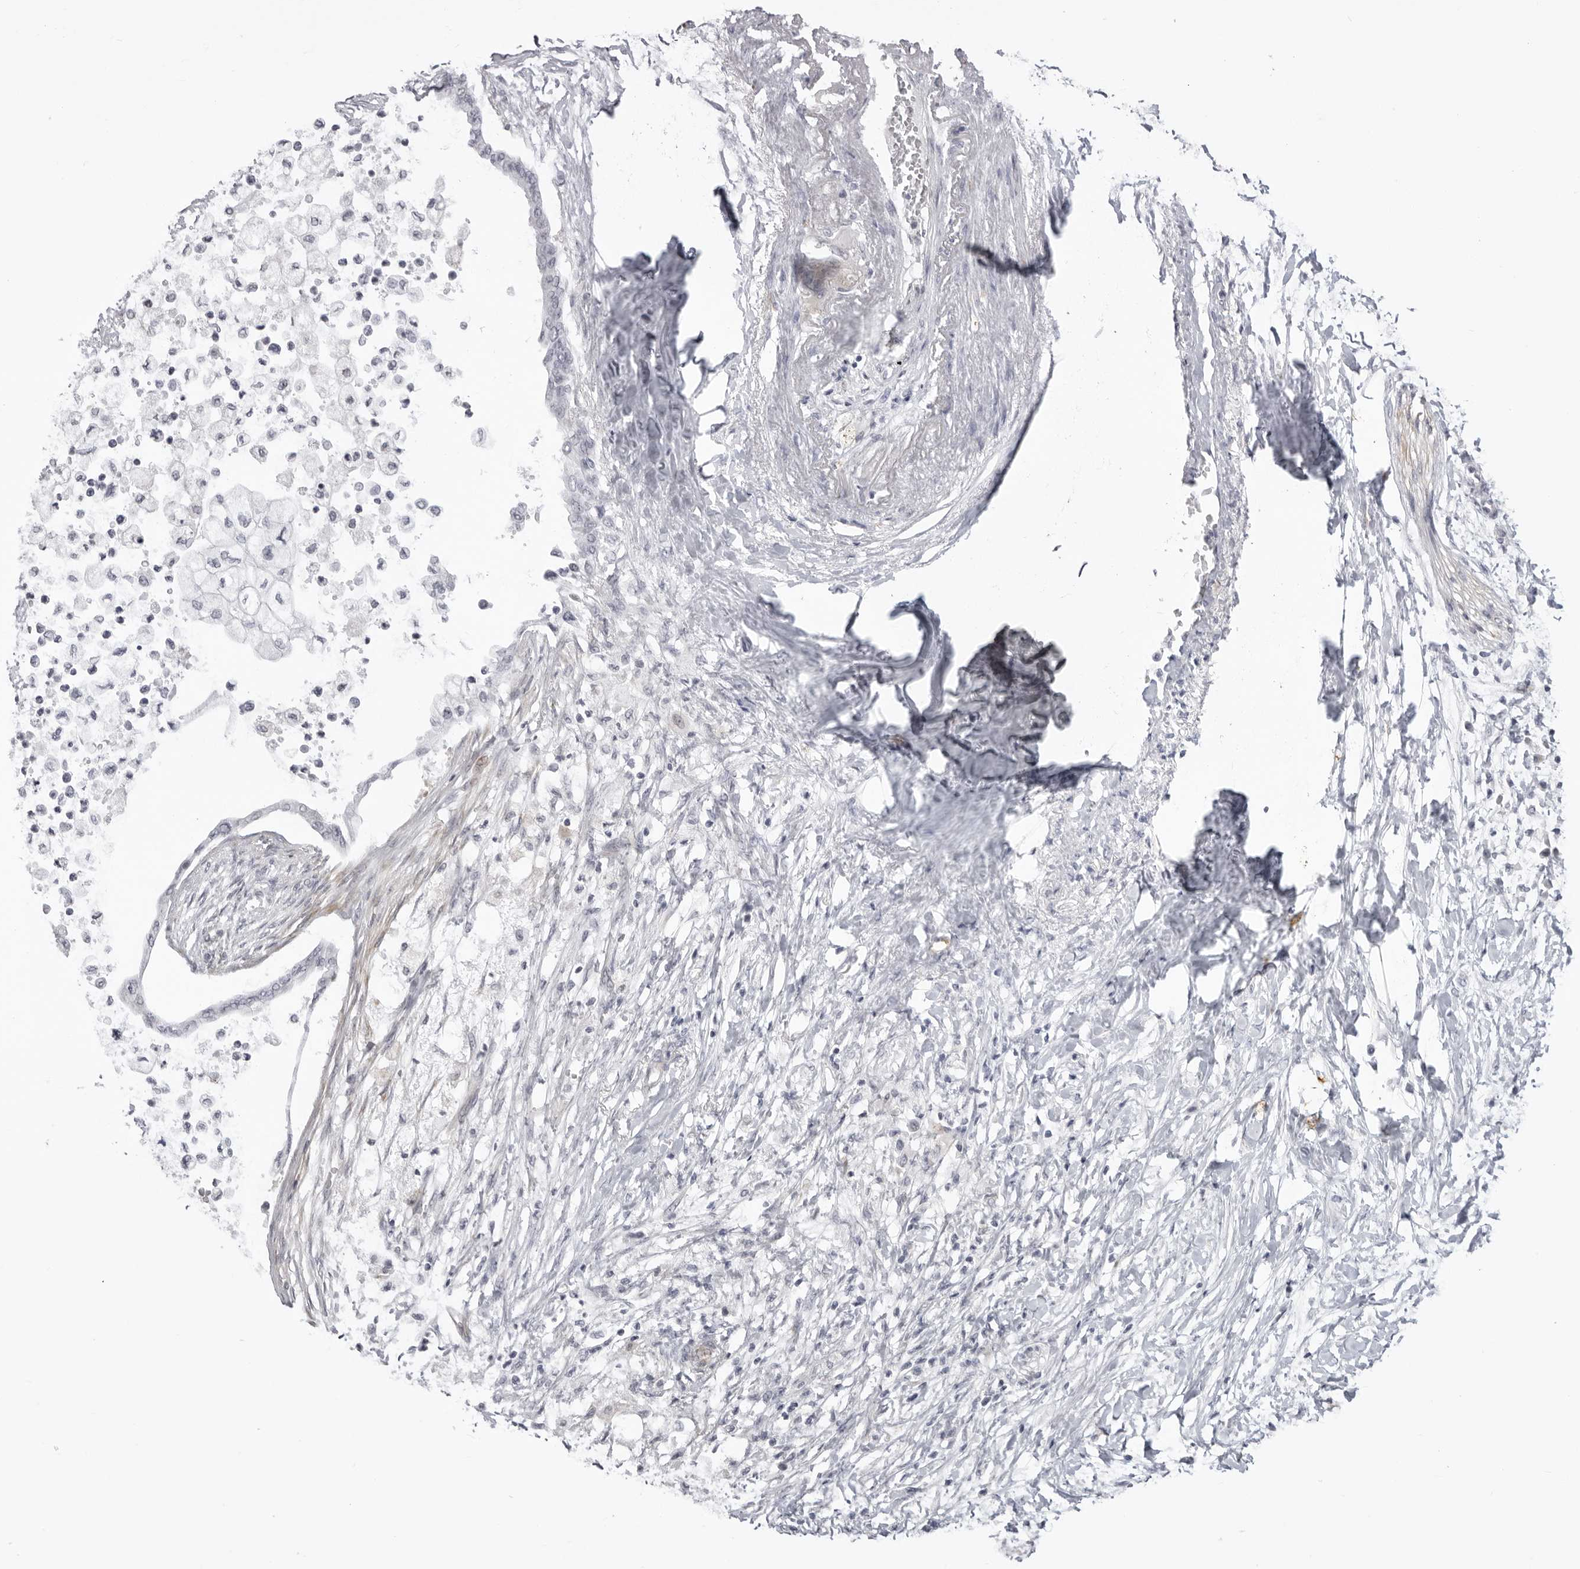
{"staining": {"intensity": "negative", "quantity": "none", "location": "none"}, "tissue": "pancreatic cancer", "cell_type": "Tumor cells", "image_type": "cancer", "snomed": [{"axis": "morphology", "description": "Normal tissue, NOS"}, {"axis": "morphology", "description": "Adenocarcinoma, NOS"}, {"axis": "topography", "description": "Pancreas"}, {"axis": "topography", "description": "Duodenum"}], "caption": "This is an IHC histopathology image of pancreatic cancer. There is no positivity in tumor cells.", "gene": "SUGCT", "patient": {"sex": "female", "age": 60}}